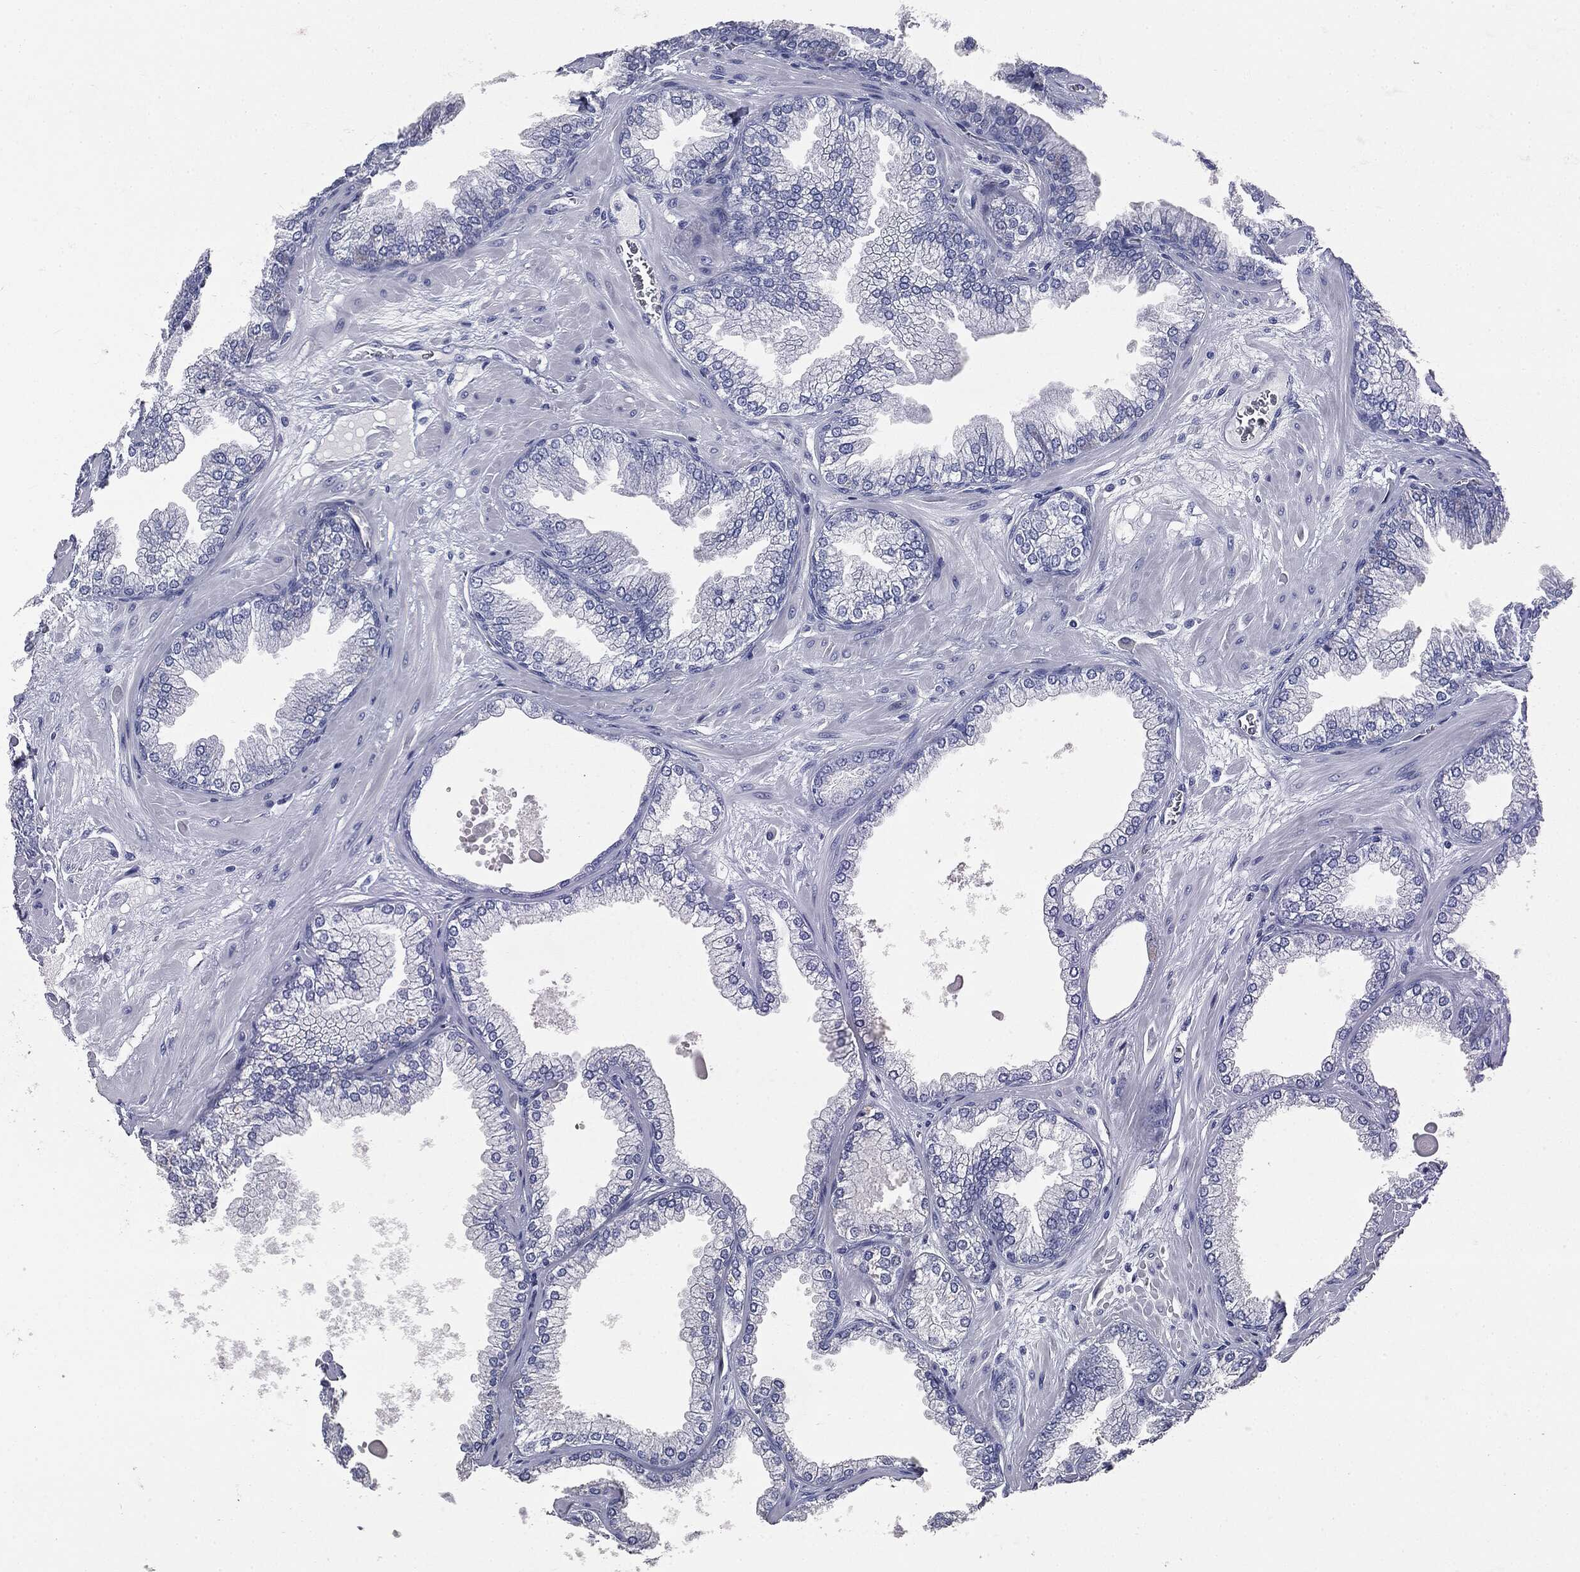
{"staining": {"intensity": "negative", "quantity": "none", "location": "none"}, "tissue": "prostate cancer", "cell_type": "Tumor cells", "image_type": "cancer", "snomed": [{"axis": "morphology", "description": "Adenocarcinoma, Low grade"}, {"axis": "topography", "description": "Prostate"}], "caption": "IHC of human low-grade adenocarcinoma (prostate) demonstrates no staining in tumor cells.", "gene": "ATP2A1", "patient": {"sex": "male", "age": 72}}